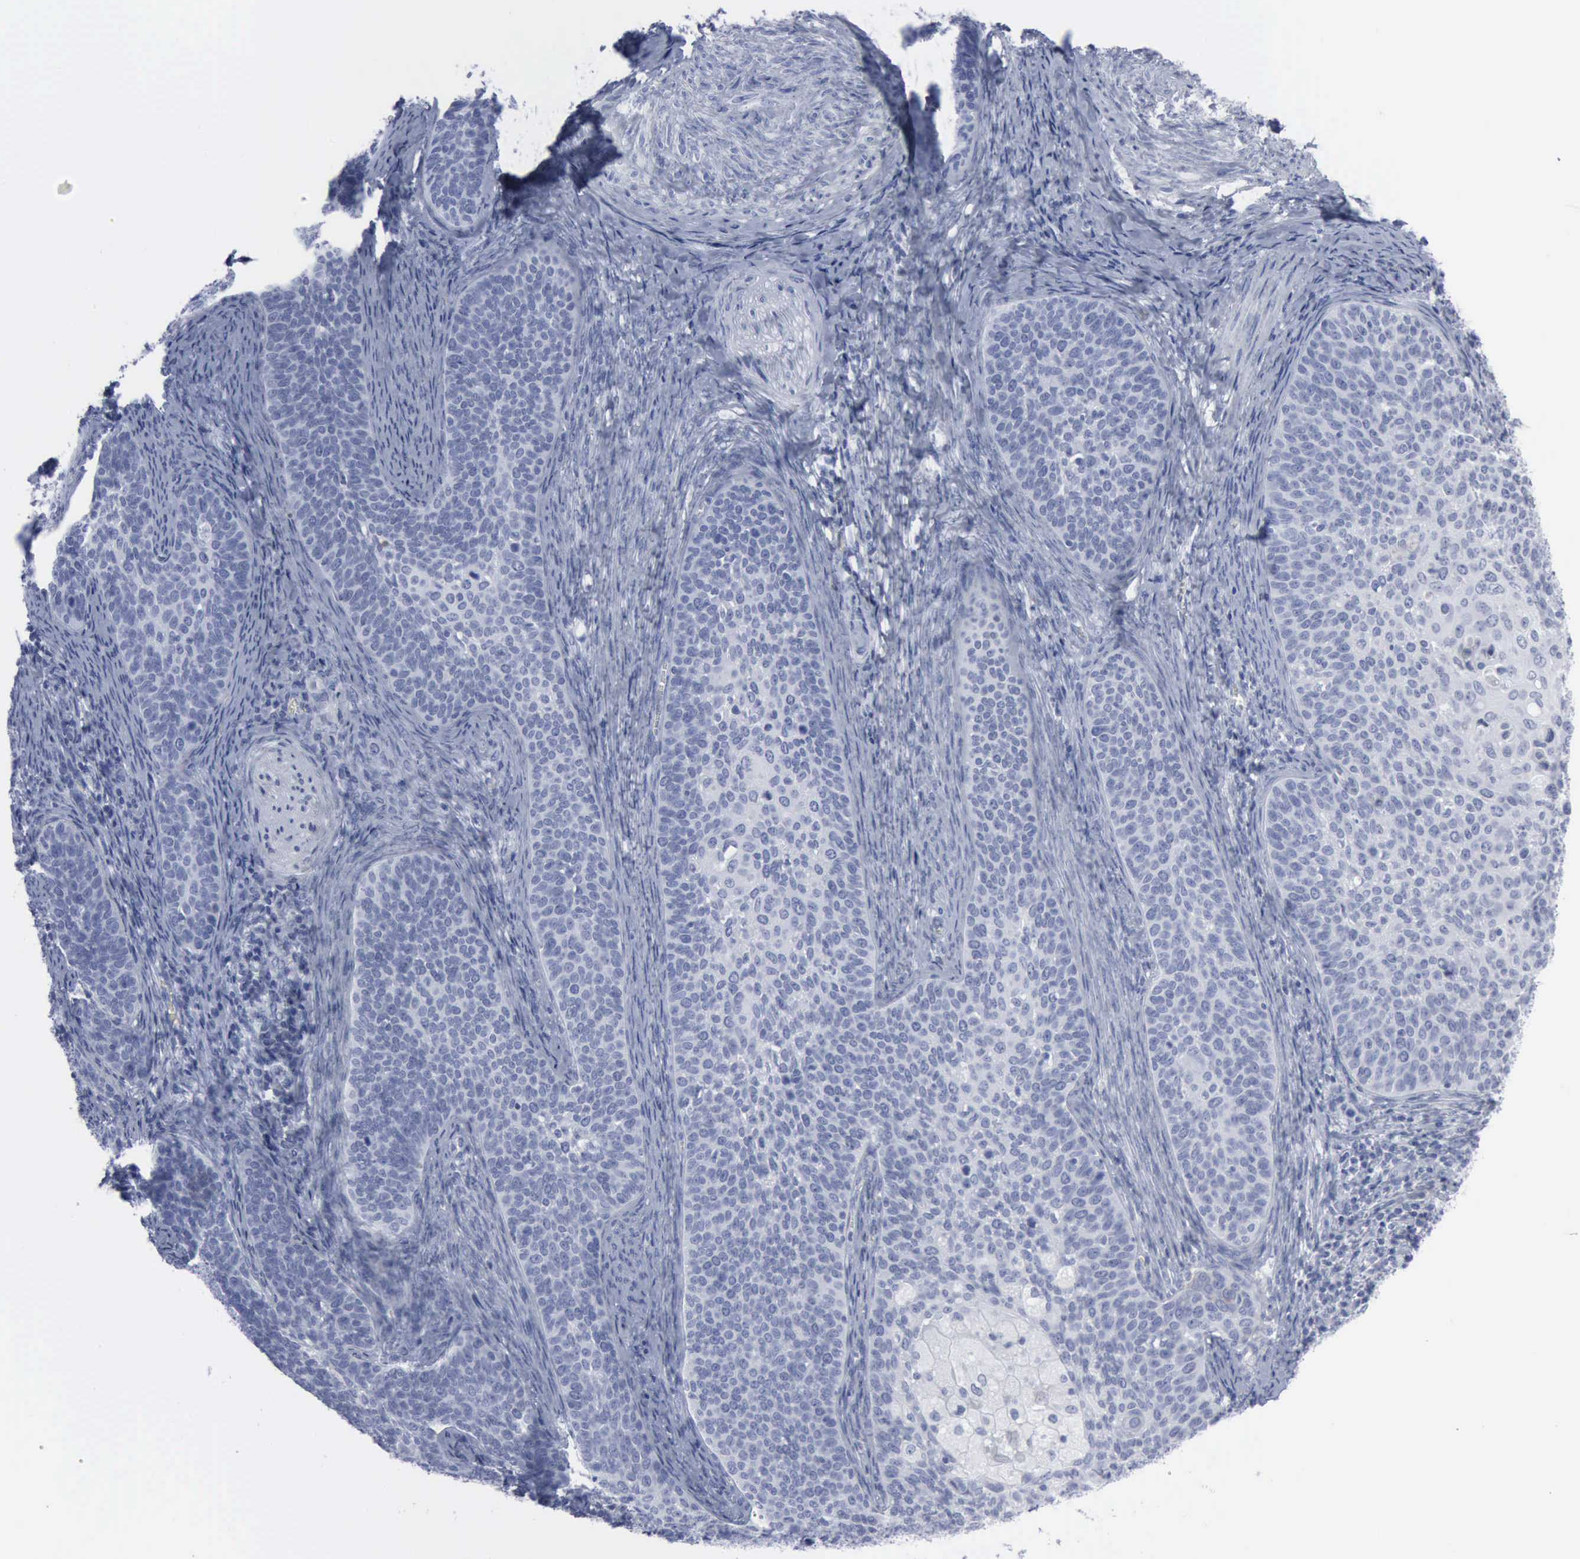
{"staining": {"intensity": "negative", "quantity": "none", "location": "none"}, "tissue": "cervical cancer", "cell_type": "Tumor cells", "image_type": "cancer", "snomed": [{"axis": "morphology", "description": "Squamous cell carcinoma, NOS"}, {"axis": "topography", "description": "Cervix"}], "caption": "A histopathology image of squamous cell carcinoma (cervical) stained for a protein shows no brown staining in tumor cells. (DAB (3,3'-diaminobenzidine) immunohistochemistry, high magnification).", "gene": "VCAM1", "patient": {"sex": "female", "age": 33}}